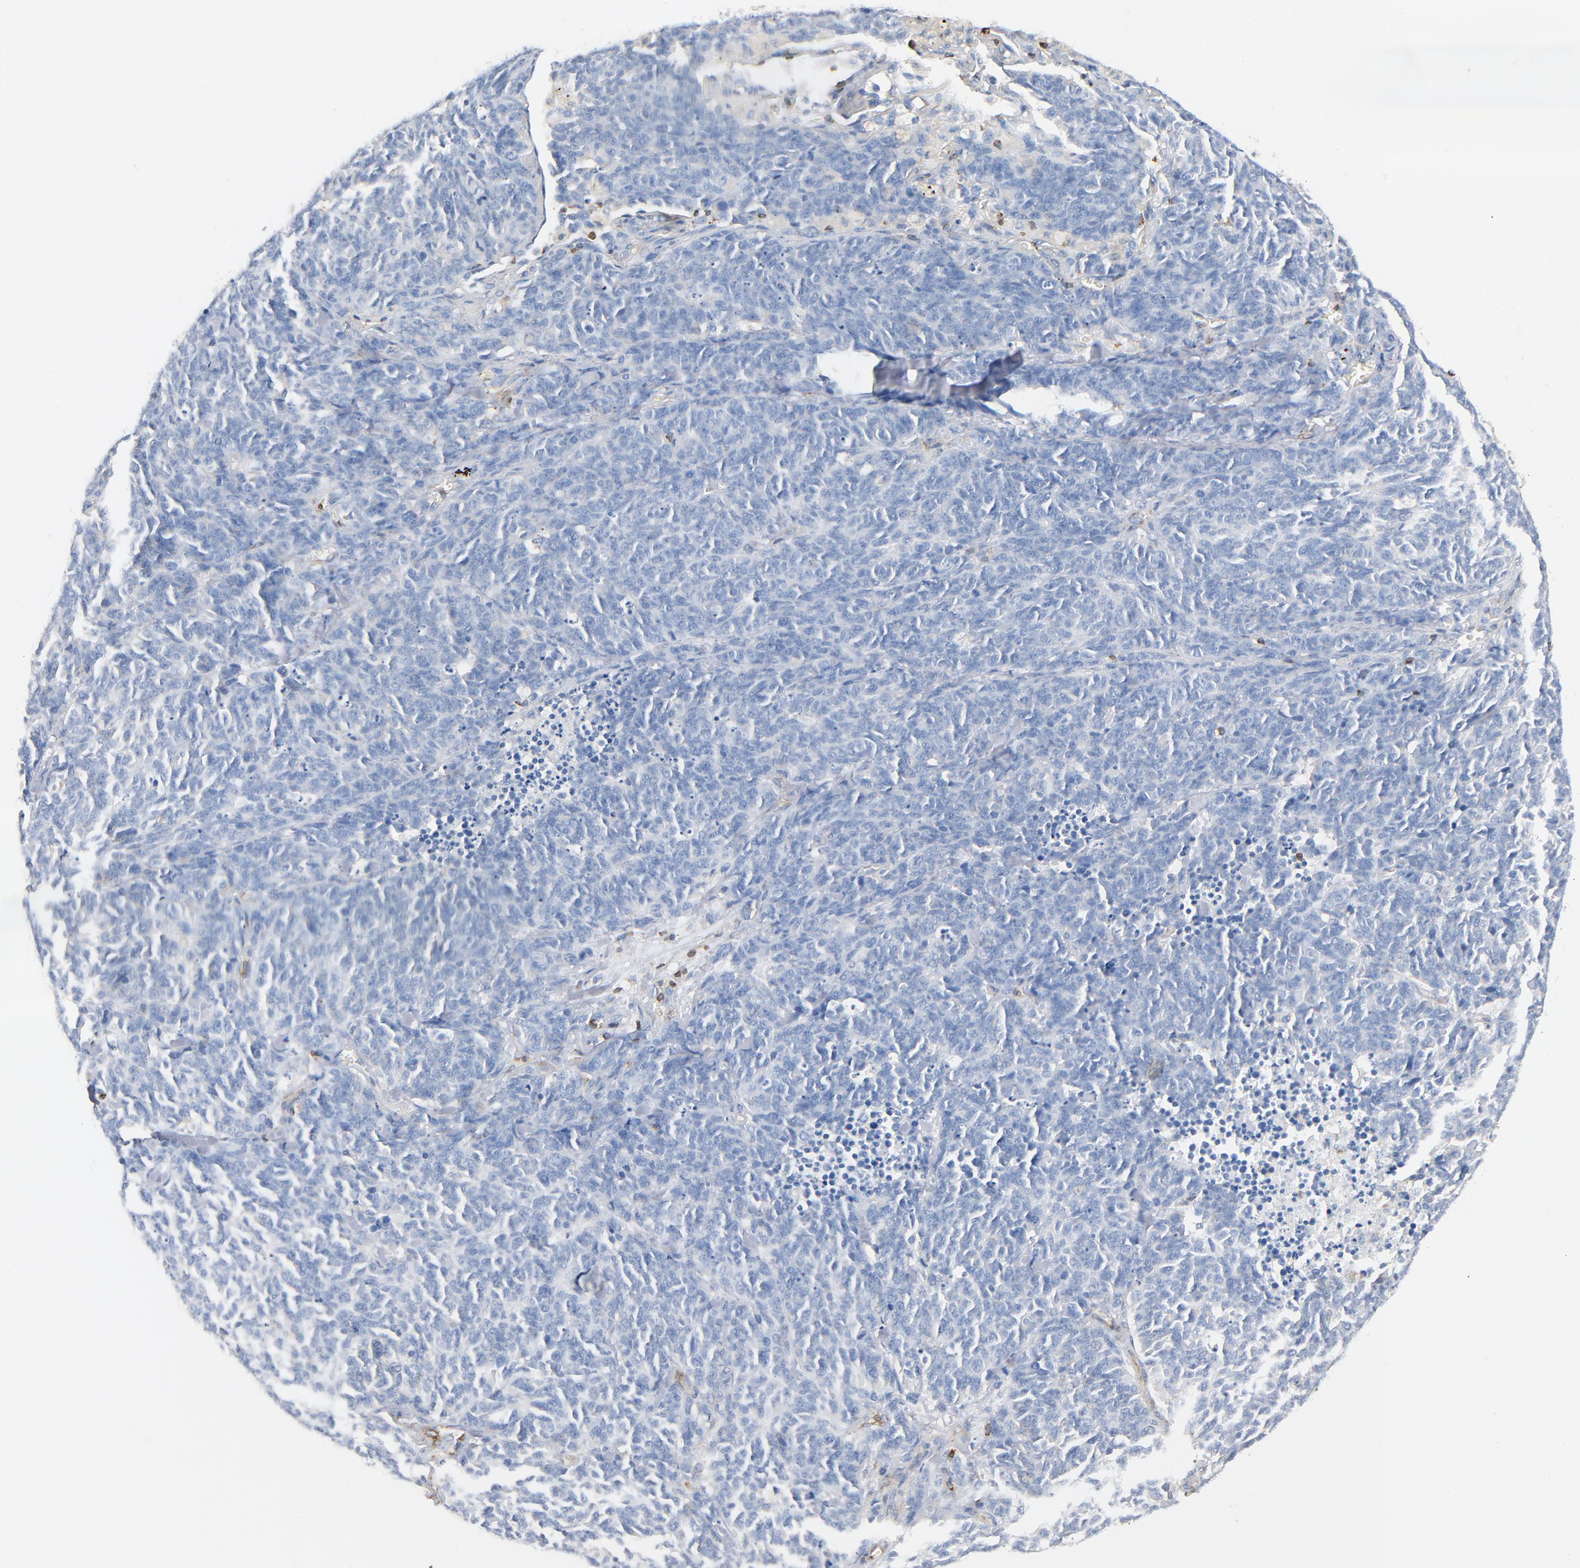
{"staining": {"intensity": "negative", "quantity": "none", "location": "none"}, "tissue": "lung cancer", "cell_type": "Tumor cells", "image_type": "cancer", "snomed": [{"axis": "morphology", "description": "Neoplasm, malignant, NOS"}, {"axis": "topography", "description": "Lung"}], "caption": "This is an IHC photomicrograph of lung cancer. There is no positivity in tumor cells.", "gene": "SH3KBP1", "patient": {"sex": "female", "age": 58}}